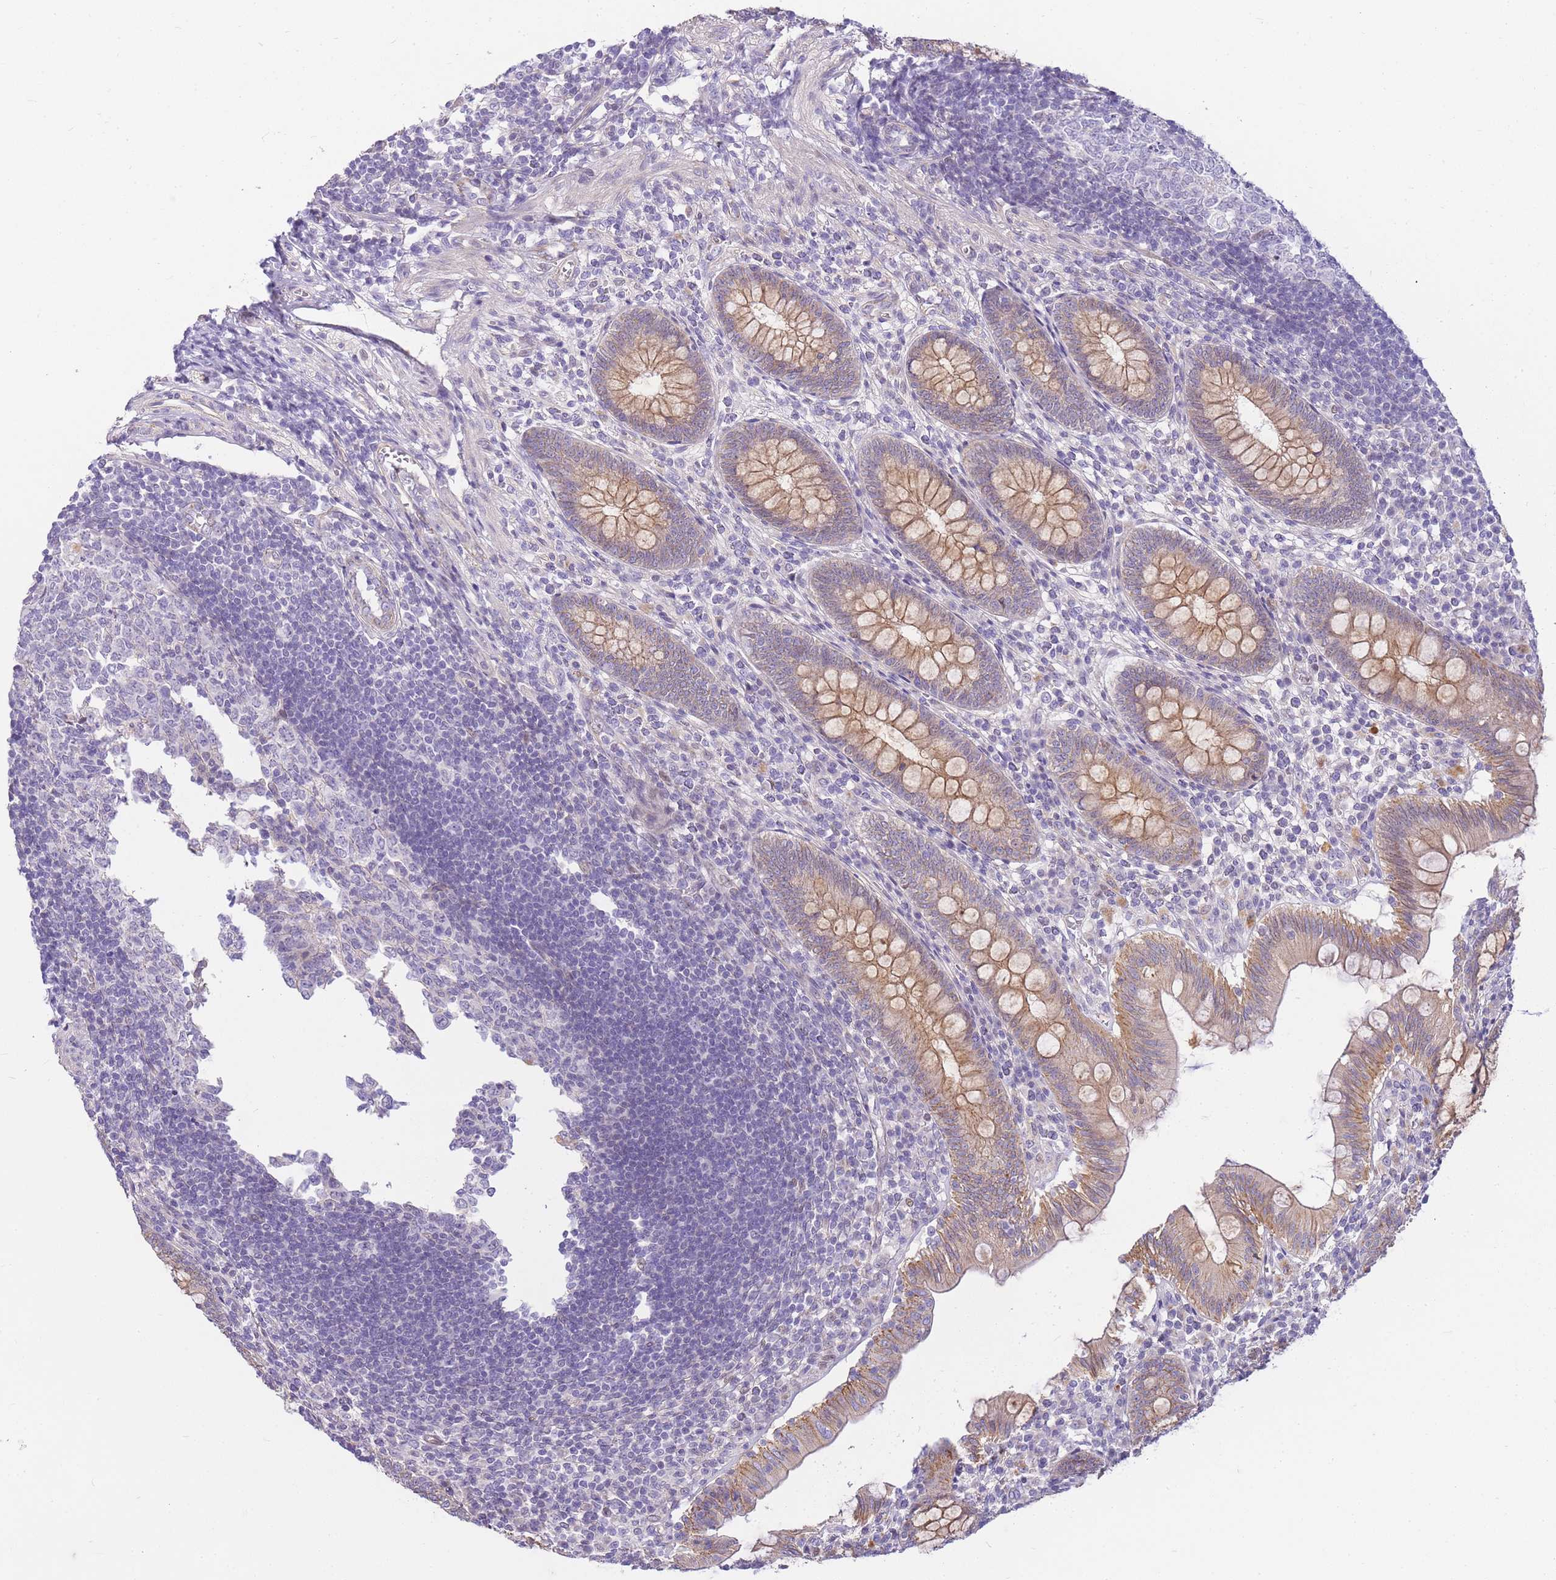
{"staining": {"intensity": "moderate", "quantity": "<25%", "location": "cytoplasmic/membranous"}, "tissue": "appendix", "cell_type": "Glandular cells", "image_type": "normal", "snomed": [{"axis": "morphology", "description": "Normal tissue, NOS"}, {"axis": "topography", "description": "Appendix"}], "caption": "Immunohistochemistry histopathology image of benign appendix: appendix stained using immunohistochemistry (IHC) displays low levels of moderate protein expression localized specifically in the cytoplasmic/membranous of glandular cells, appearing as a cytoplasmic/membranous brown color.", "gene": "CLBA1", "patient": {"sex": "male", "age": 14}}